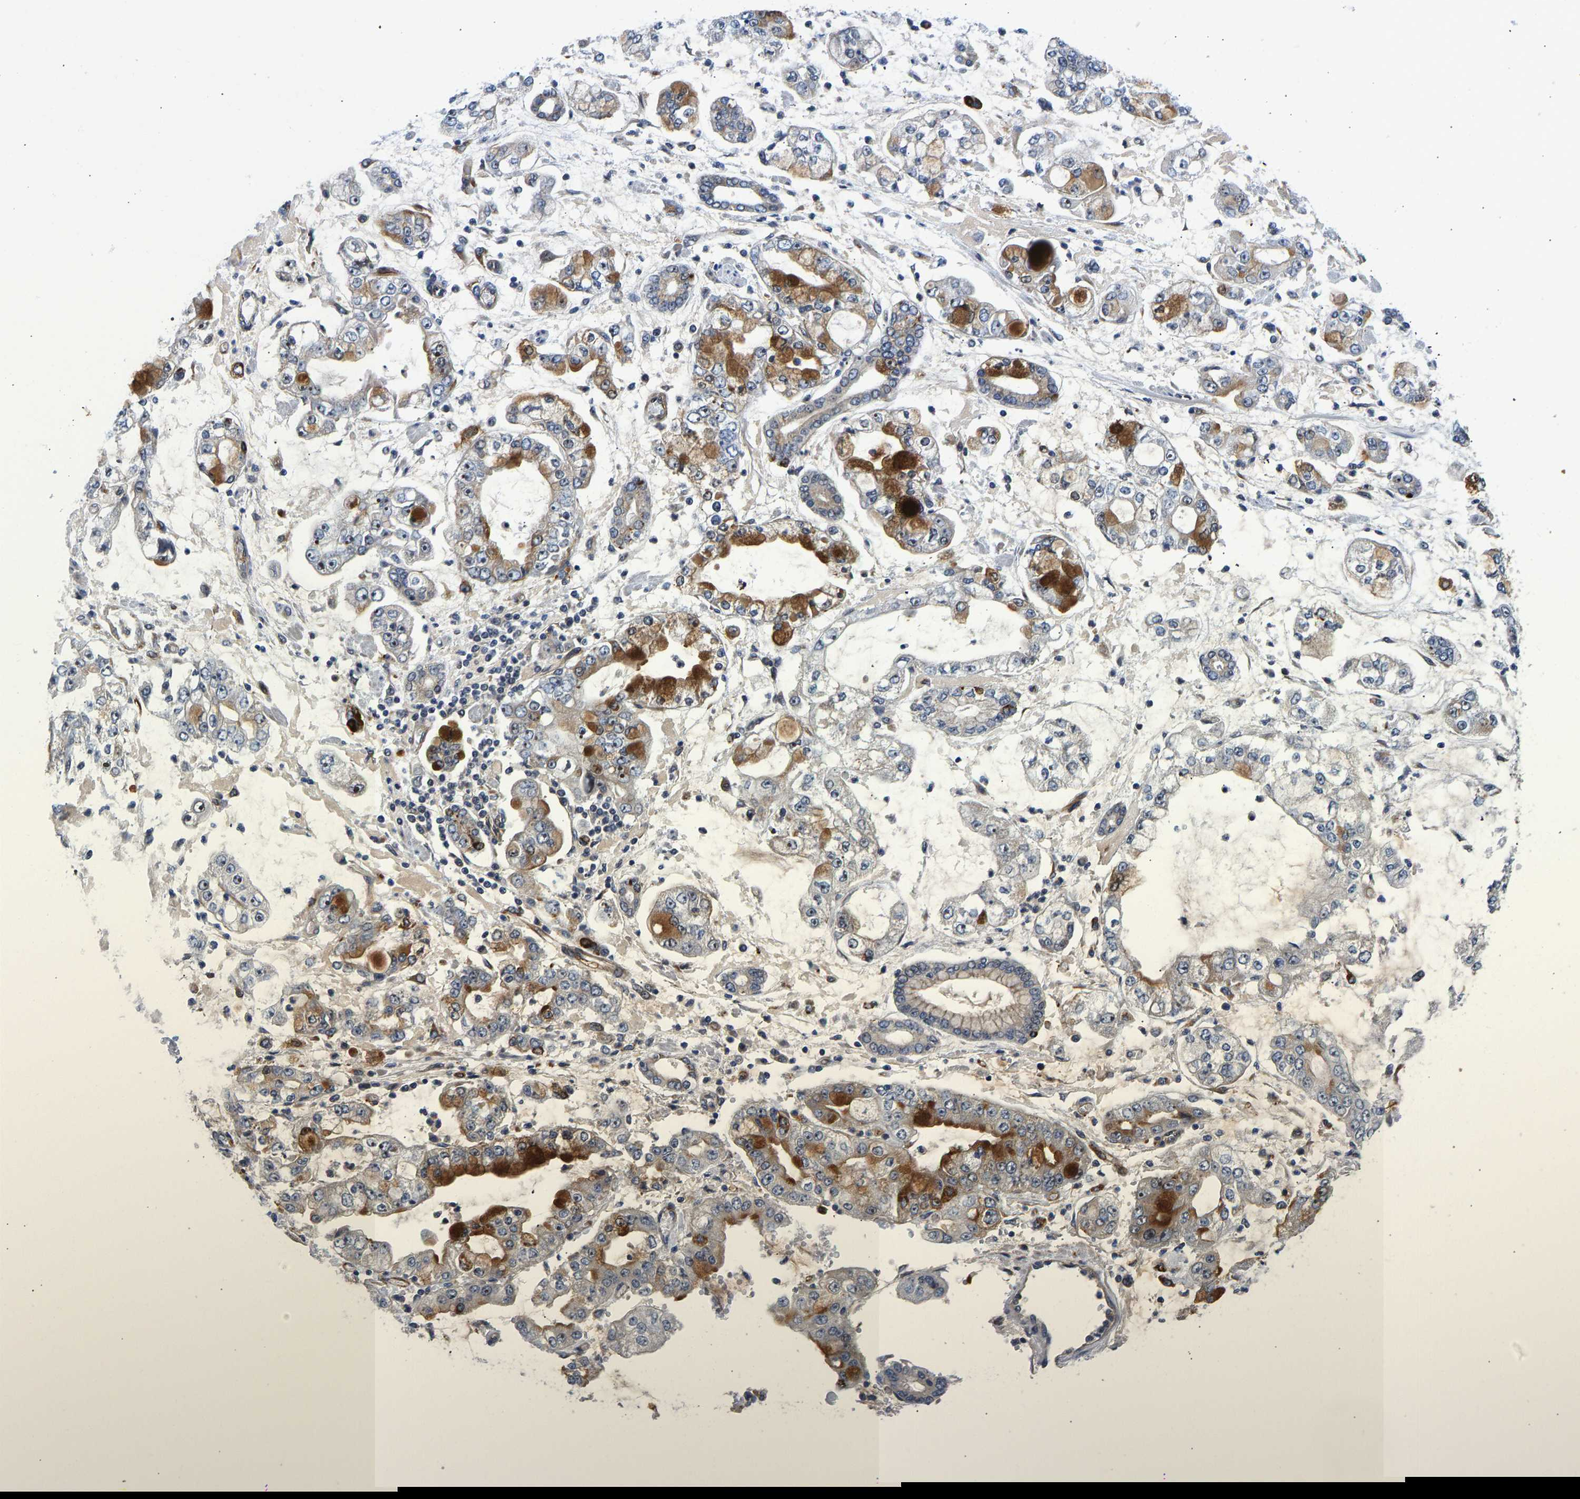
{"staining": {"intensity": "strong", "quantity": "25%-75%", "location": "cytoplasmic/membranous"}, "tissue": "stomach cancer", "cell_type": "Tumor cells", "image_type": "cancer", "snomed": [{"axis": "morphology", "description": "Adenocarcinoma, NOS"}, {"axis": "topography", "description": "Stomach"}], "caption": "A histopathology image of stomach adenocarcinoma stained for a protein displays strong cytoplasmic/membranous brown staining in tumor cells. Using DAB (brown) and hematoxylin (blue) stains, captured at high magnification using brightfield microscopy.", "gene": "RESF1", "patient": {"sex": "male", "age": 76}}